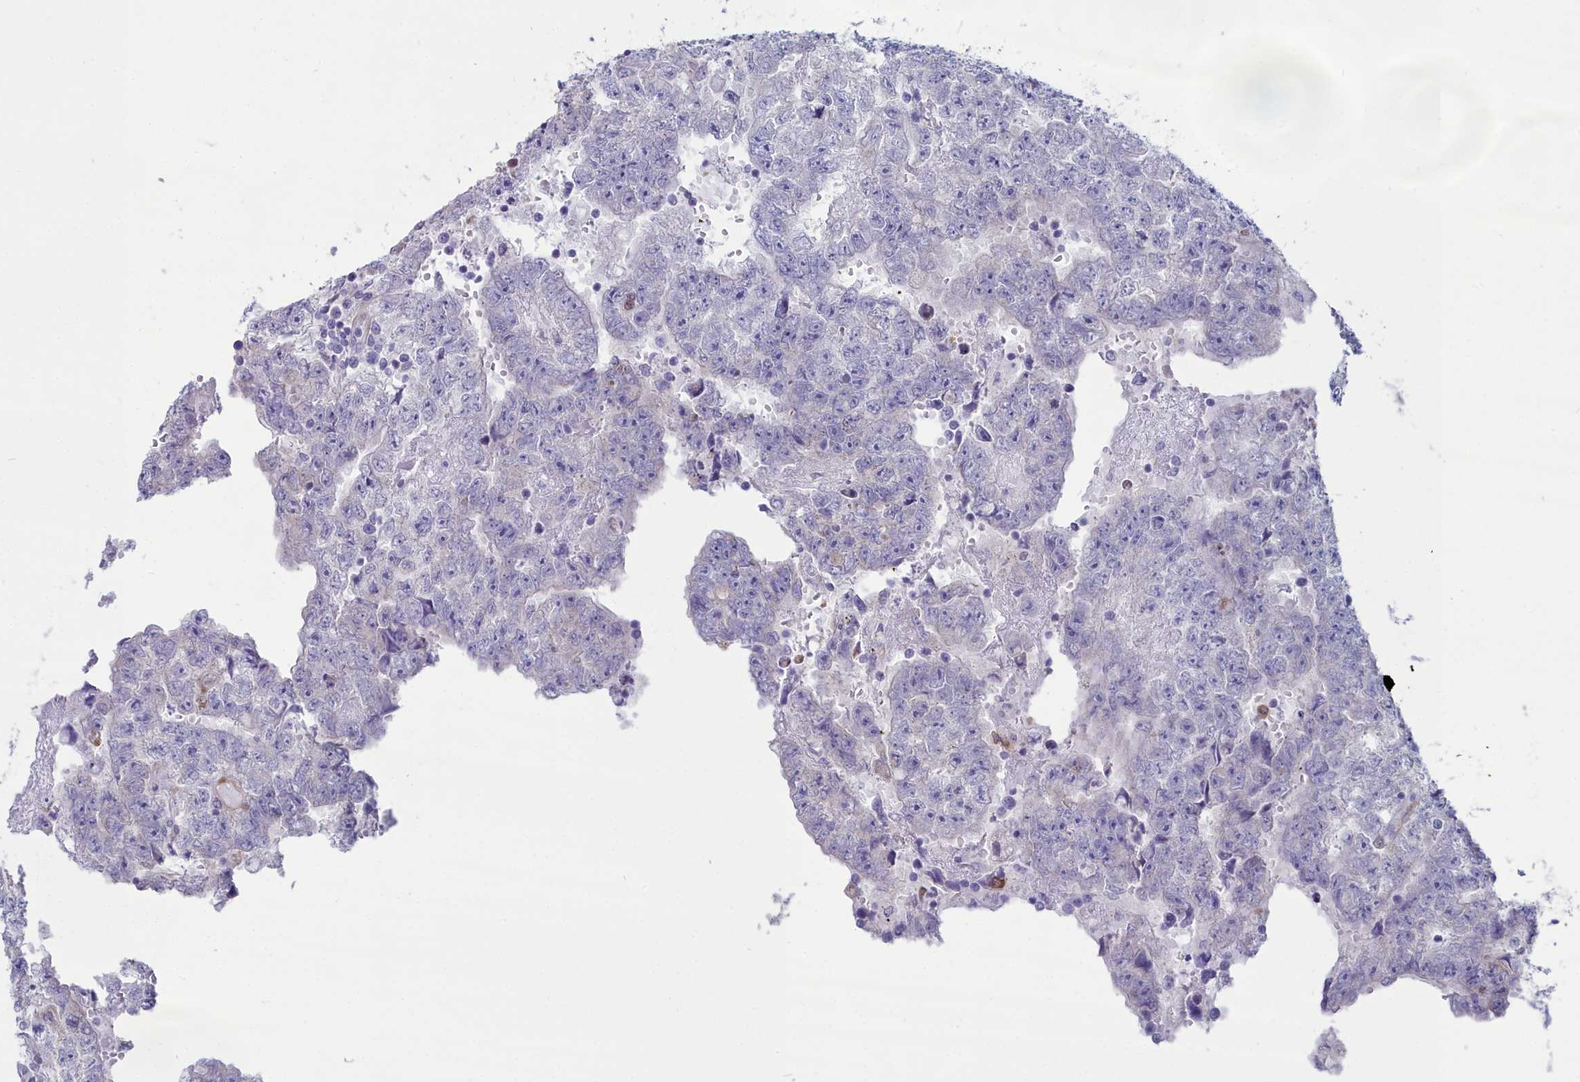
{"staining": {"intensity": "negative", "quantity": "none", "location": "none"}, "tissue": "testis cancer", "cell_type": "Tumor cells", "image_type": "cancer", "snomed": [{"axis": "morphology", "description": "Carcinoma, Embryonal, NOS"}, {"axis": "topography", "description": "Testis"}], "caption": "High power microscopy histopathology image of an IHC micrograph of testis embryonal carcinoma, revealing no significant staining in tumor cells. (Stains: DAB immunohistochemistry with hematoxylin counter stain, Microscopy: brightfield microscopy at high magnification).", "gene": "PPP1R14A", "patient": {"sex": "male", "age": 25}}